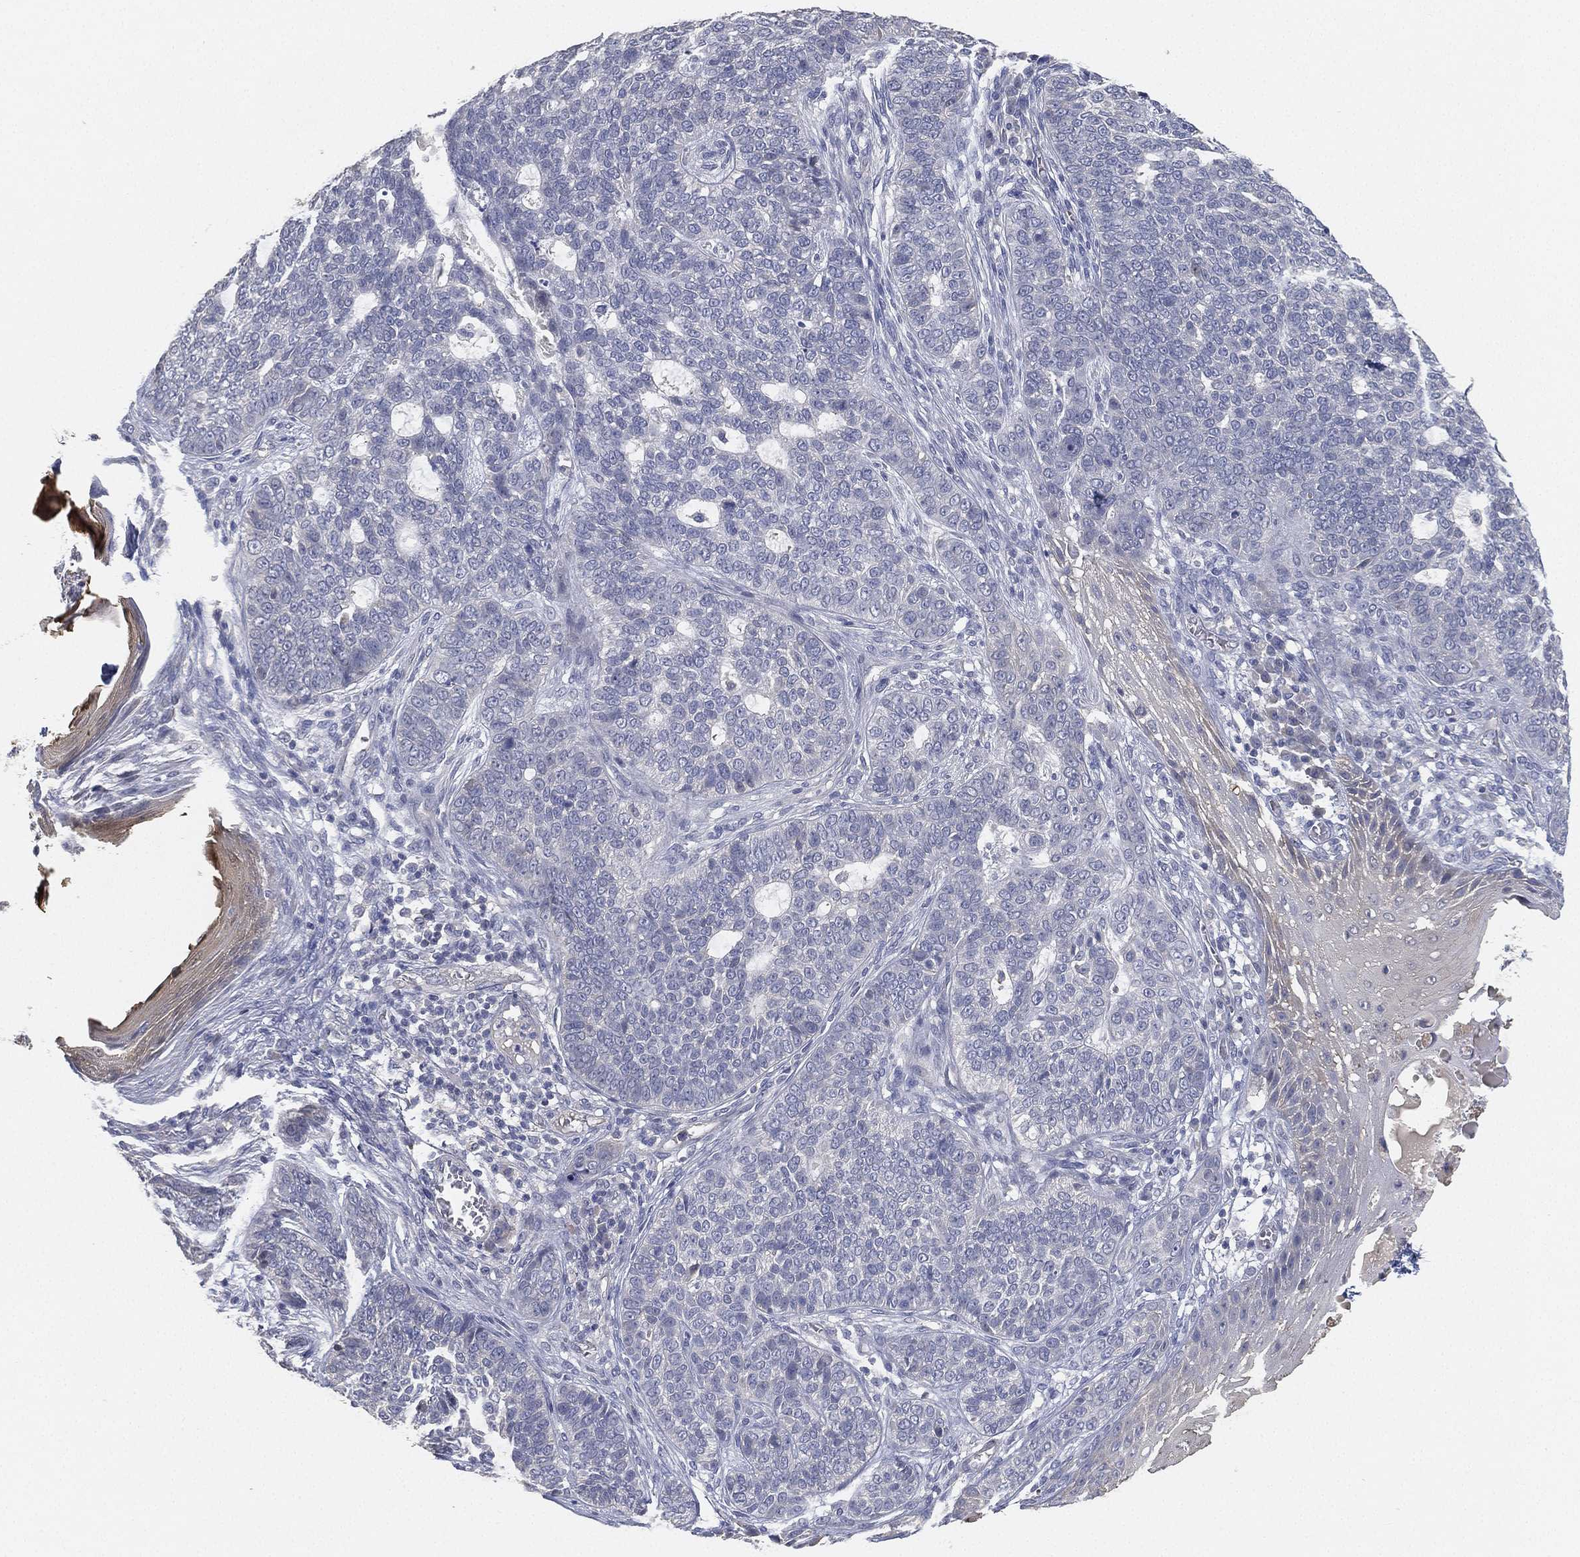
{"staining": {"intensity": "negative", "quantity": "none", "location": "none"}, "tissue": "skin cancer", "cell_type": "Tumor cells", "image_type": "cancer", "snomed": [{"axis": "morphology", "description": "Basal cell carcinoma"}, {"axis": "topography", "description": "Skin"}], "caption": "This is an immunohistochemistry (IHC) histopathology image of basal cell carcinoma (skin). There is no positivity in tumor cells.", "gene": "GPR61", "patient": {"sex": "female", "age": 69}}